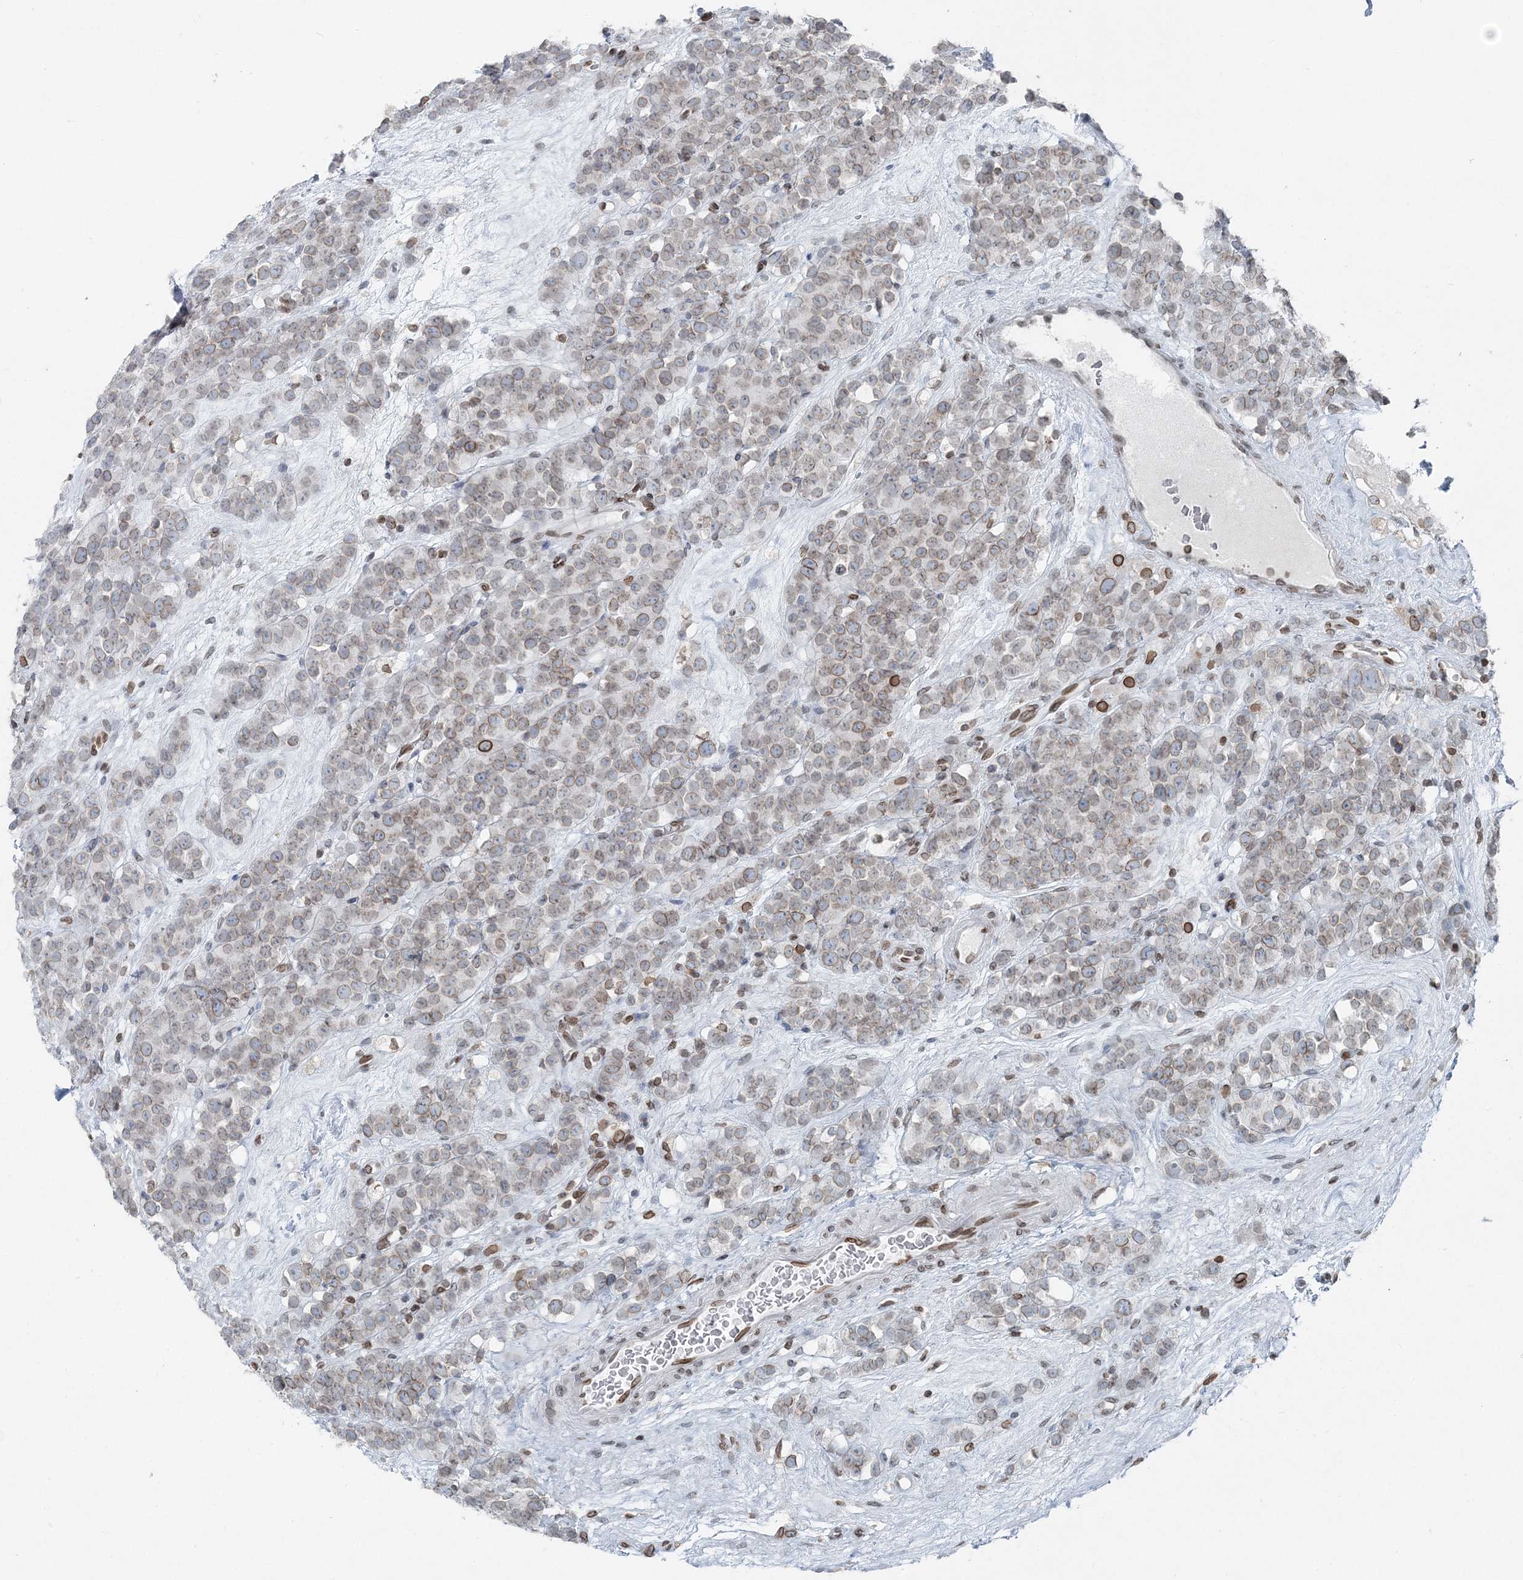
{"staining": {"intensity": "weak", "quantity": "25%-75%", "location": "cytoplasmic/membranous,nuclear"}, "tissue": "testis cancer", "cell_type": "Tumor cells", "image_type": "cancer", "snomed": [{"axis": "morphology", "description": "Seminoma, NOS"}, {"axis": "topography", "description": "Testis"}], "caption": "Protein staining exhibits weak cytoplasmic/membranous and nuclear positivity in approximately 25%-75% of tumor cells in seminoma (testis).", "gene": "GJD4", "patient": {"sex": "male", "age": 71}}